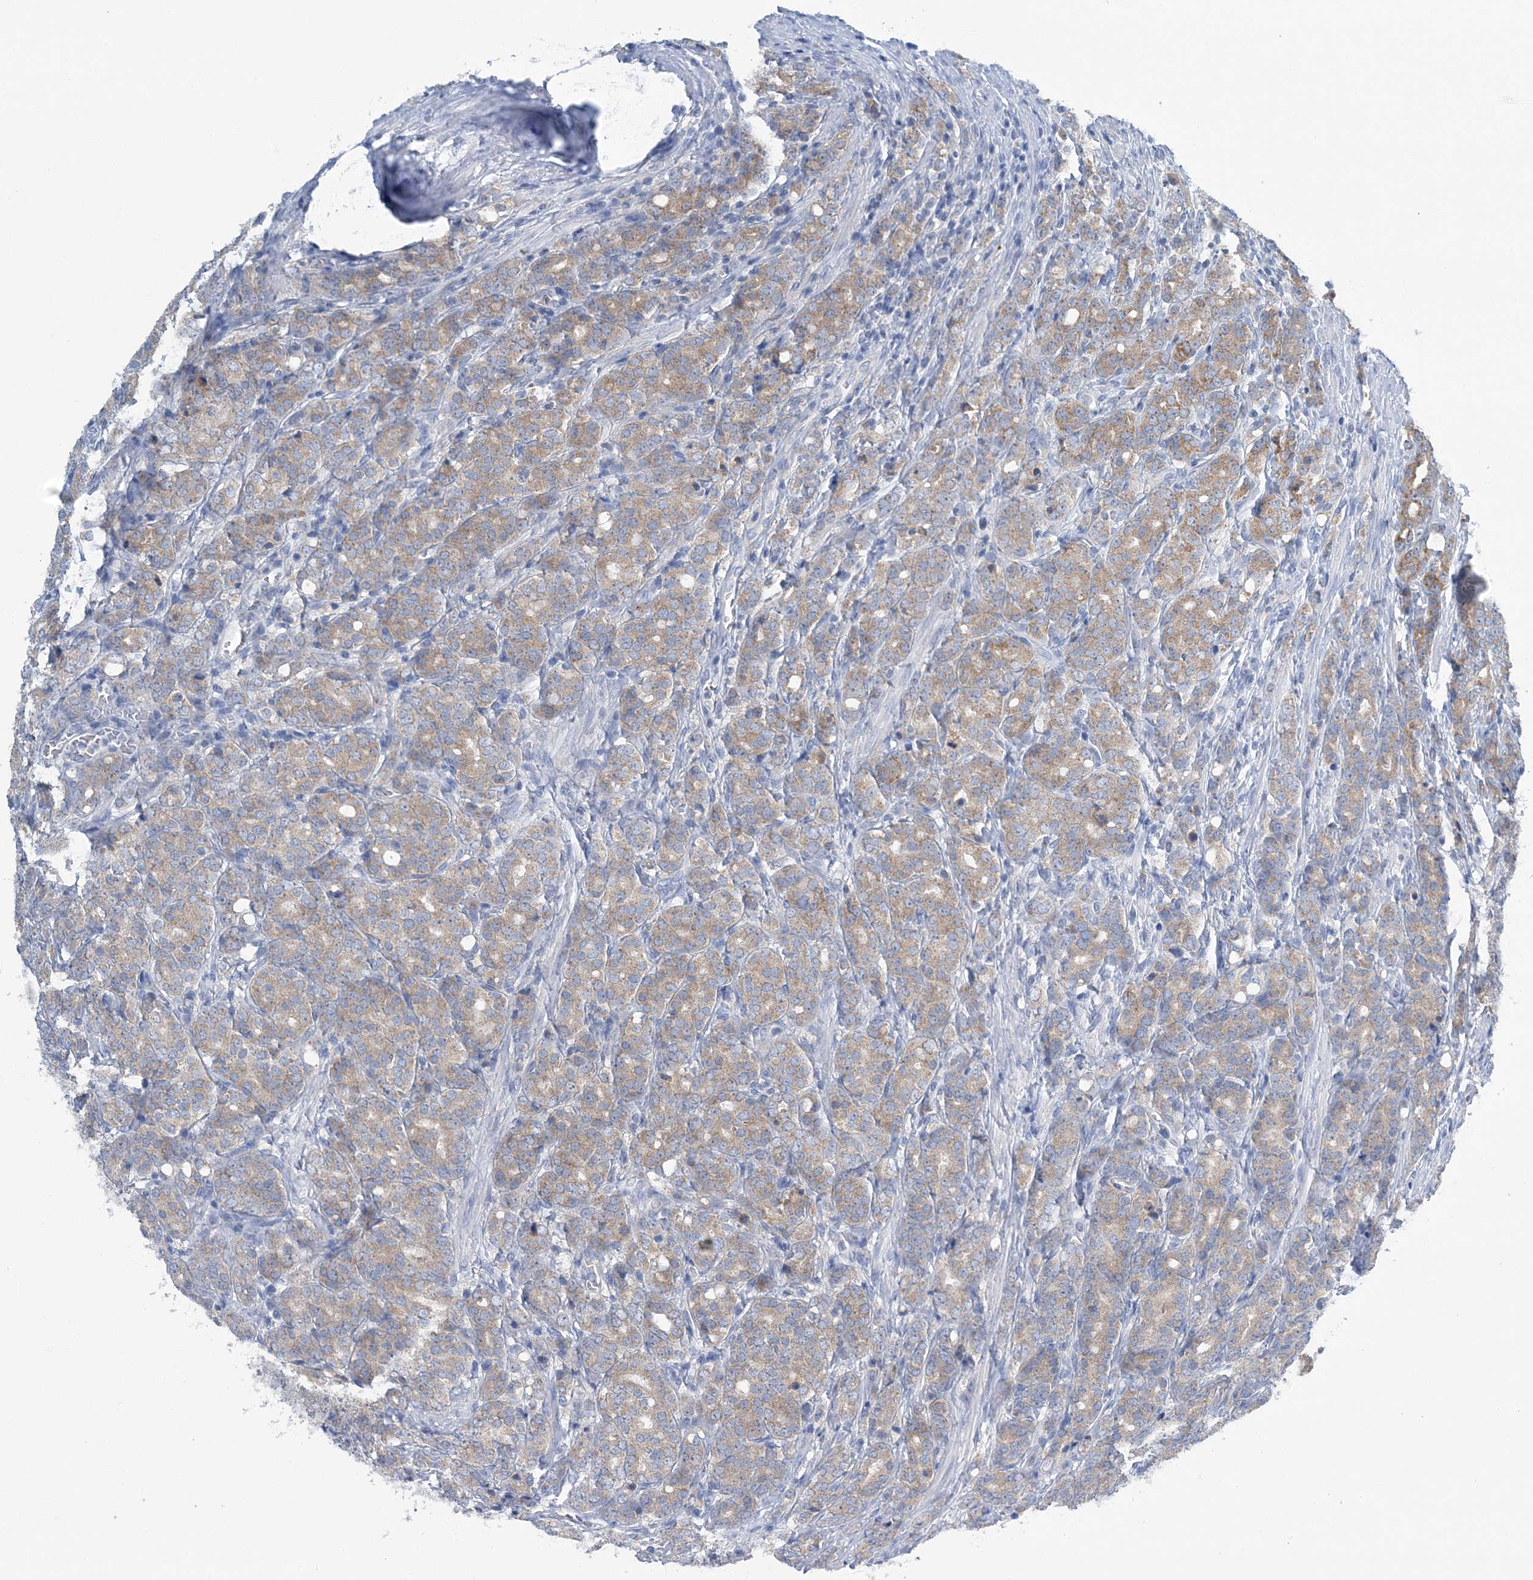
{"staining": {"intensity": "weak", "quantity": ">75%", "location": "cytoplasmic/membranous"}, "tissue": "prostate cancer", "cell_type": "Tumor cells", "image_type": "cancer", "snomed": [{"axis": "morphology", "description": "Adenocarcinoma, High grade"}, {"axis": "topography", "description": "Prostate"}], "caption": "Immunohistochemical staining of human prostate cancer (adenocarcinoma (high-grade)) demonstrates weak cytoplasmic/membranous protein staining in about >75% of tumor cells.", "gene": "COPE", "patient": {"sex": "male", "age": 62}}